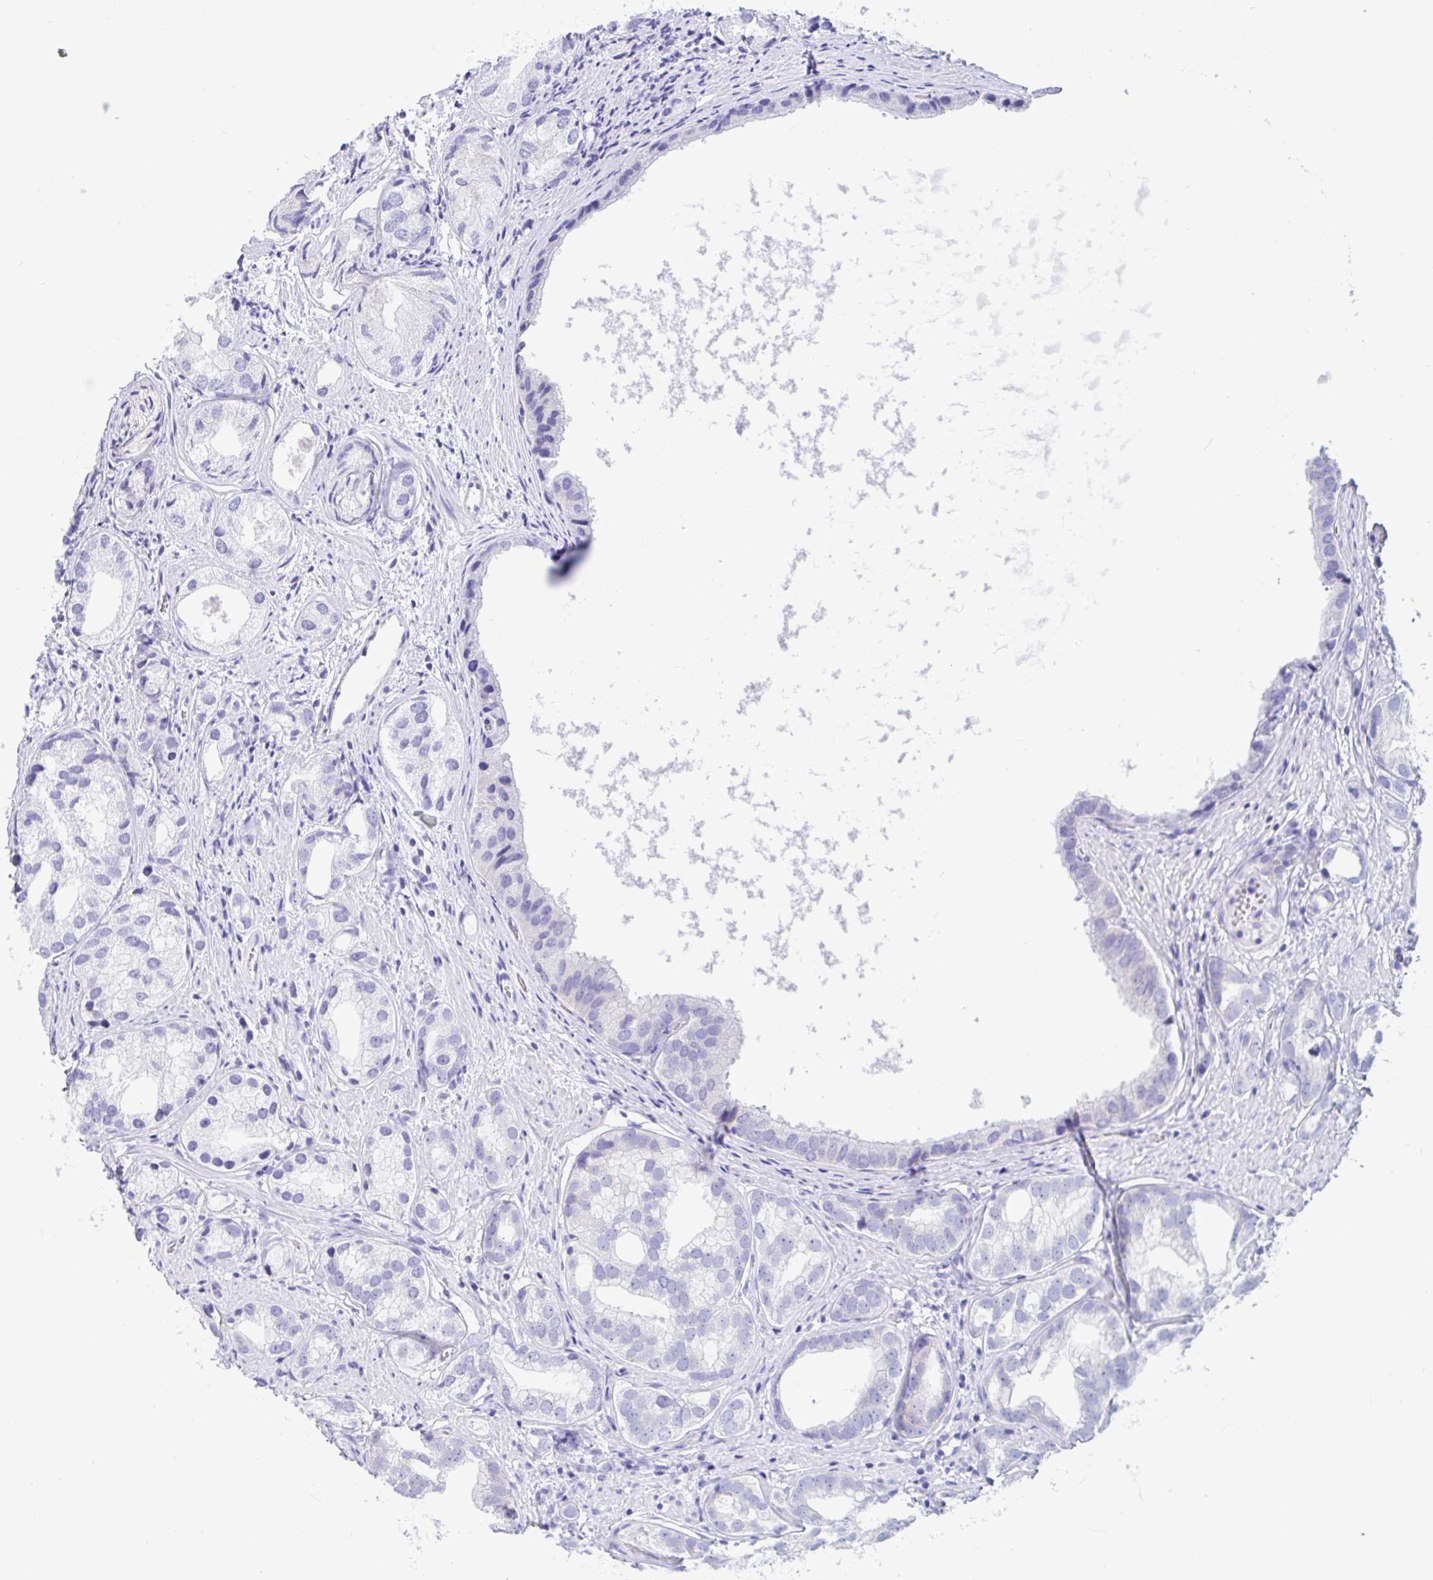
{"staining": {"intensity": "negative", "quantity": "none", "location": "none"}, "tissue": "prostate cancer", "cell_type": "Tumor cells", "image_type": "cancer", "snomed": [{"axis": "morphology", "description": "Adenocarcinoma, High grade"}, {"axis": "topography", "description": "Prostate"}], "caption": "High magnification brightfield microscopy of prostate cancer stained with DAB (3,3'-diaminobenzidine) (brown) and counterstained with hematoxylin (blue): tumor cells show no significant positivity.", "gene": "OR6N2", "patient": {"sex": "male", "age": 82}}